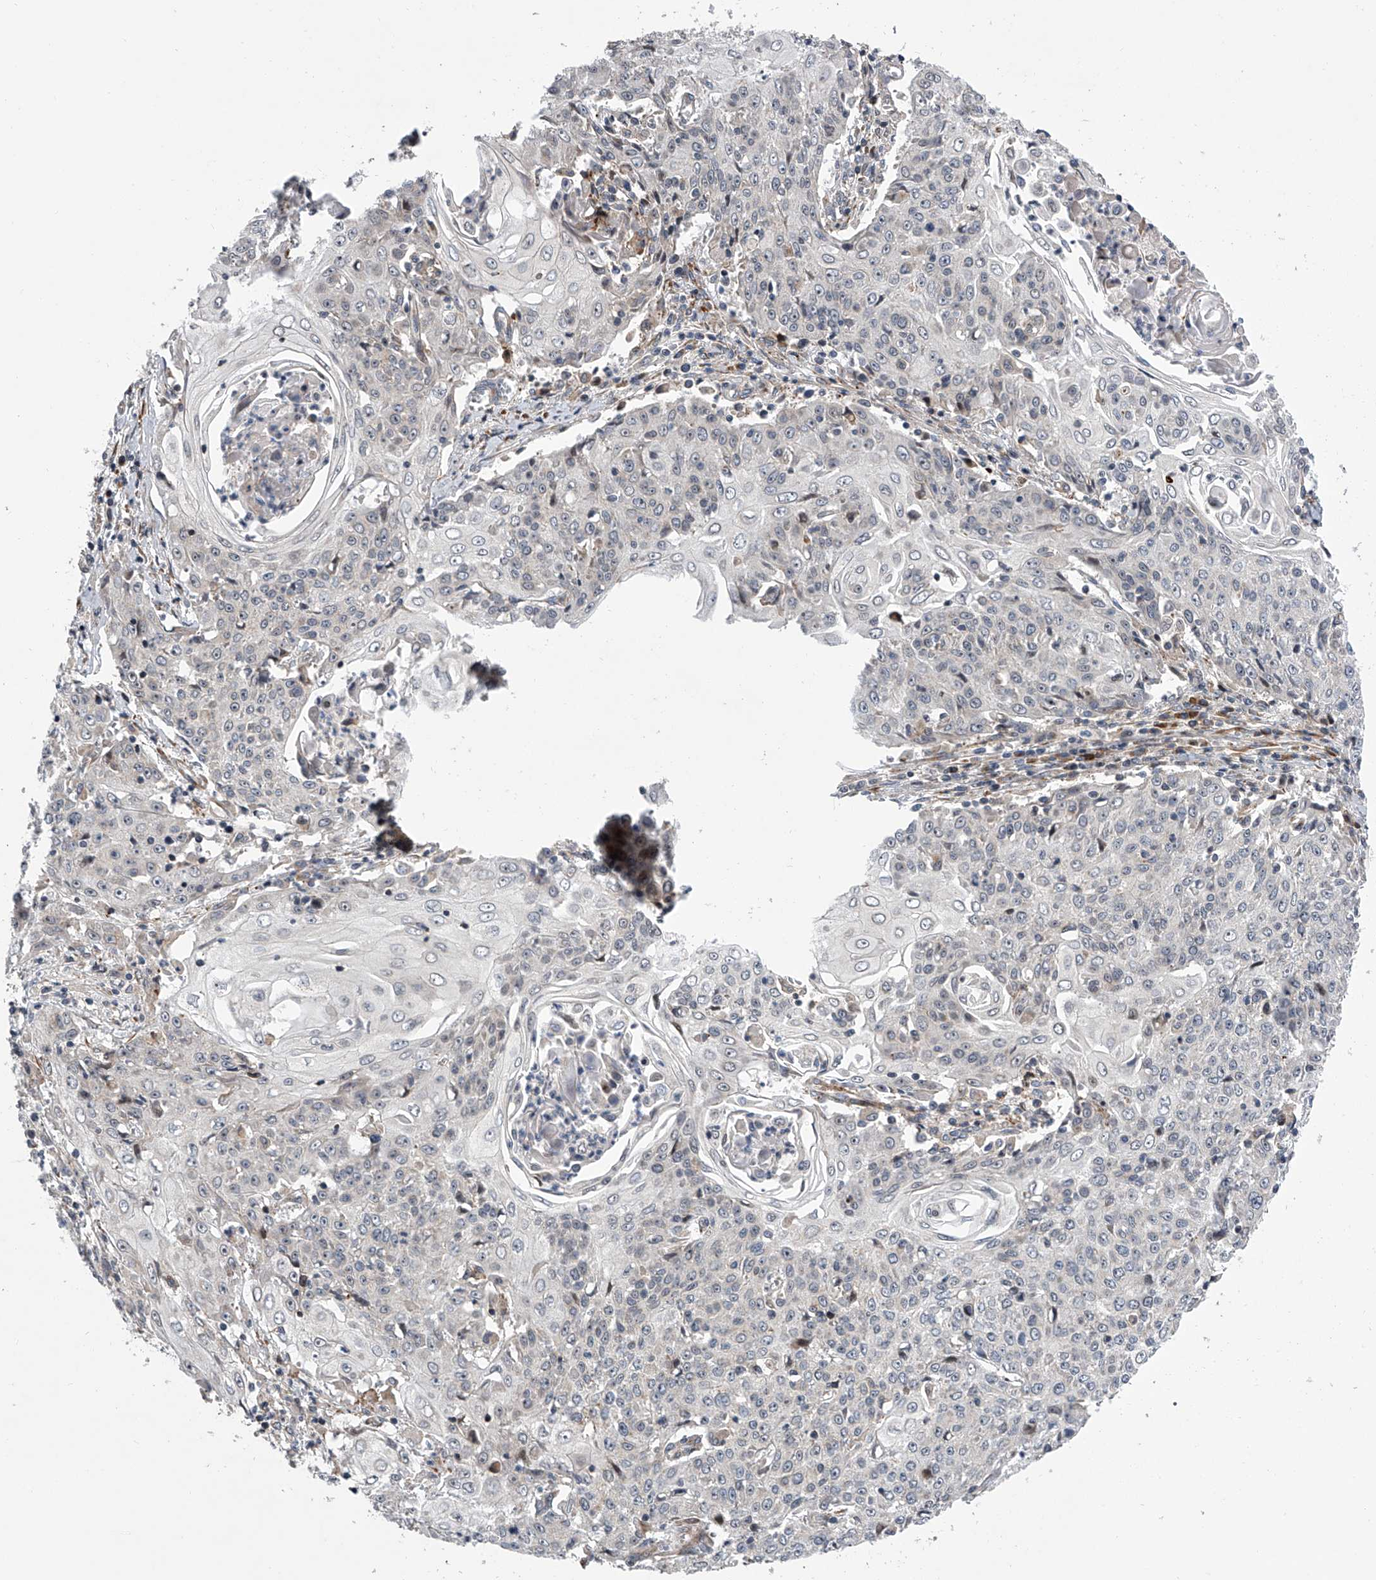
{"staining": {"intensity": "negative", "quantity": "none", "location": "none"}, "tissue": "cervical cancer", "cell_type": "Tumor cells", "image_type": "cancer", "snomed": [{"axis": "morphology", "description": "Squamous cell carcinoma, NOS"}, {"axis": "topography", "description": "Cervix"}], "caption": "An image of human cervical squamous cell carcinoma is negative for staining in tumor cells.", "gene": "DLGAP2", "patient": {"sex": "female", "age": 48}}